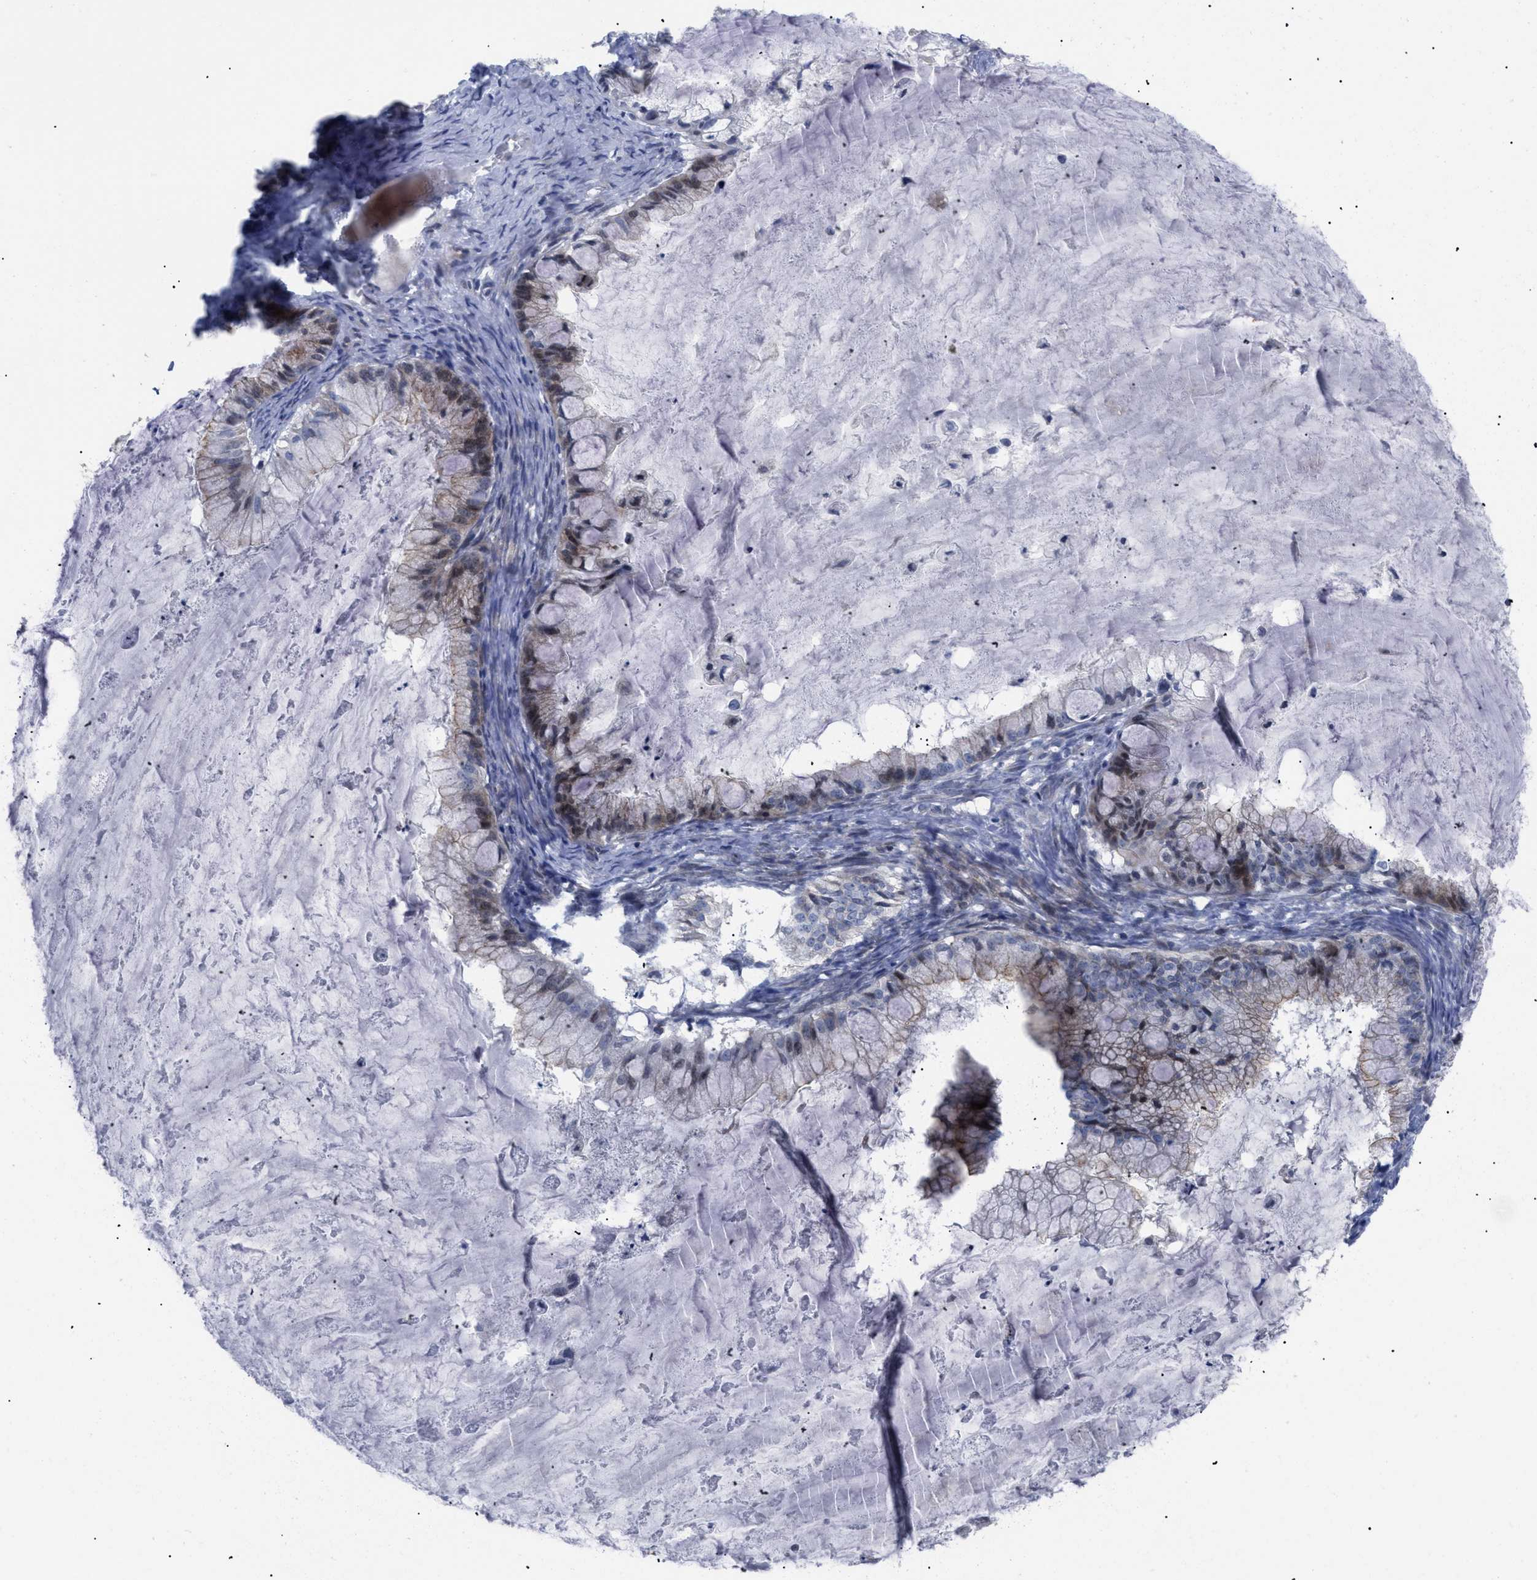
{"staining": {"intensity": "weak", "quantity": "25%-75%", "location": "cytoplasmic/membranous"}, "tissue": "ovarian cancer", "cell_type": "Tumor cells", "image_type": "cancer", "snomed": [{"axis": "morphology", "description": "Cystadenocarcinoma, mucinous, NOS"}, {"axis": "topography", "description": "Ovary"}], "caption": "Protein staining by immunohistochemistry reveals weak cytoplasmic/membranous staining in about 25%-75% of tumor cells in ovarian mucinous cystadenocarcinoma.", "gene": "CAV3", "patient": {"sex": "female", "age": 57}}